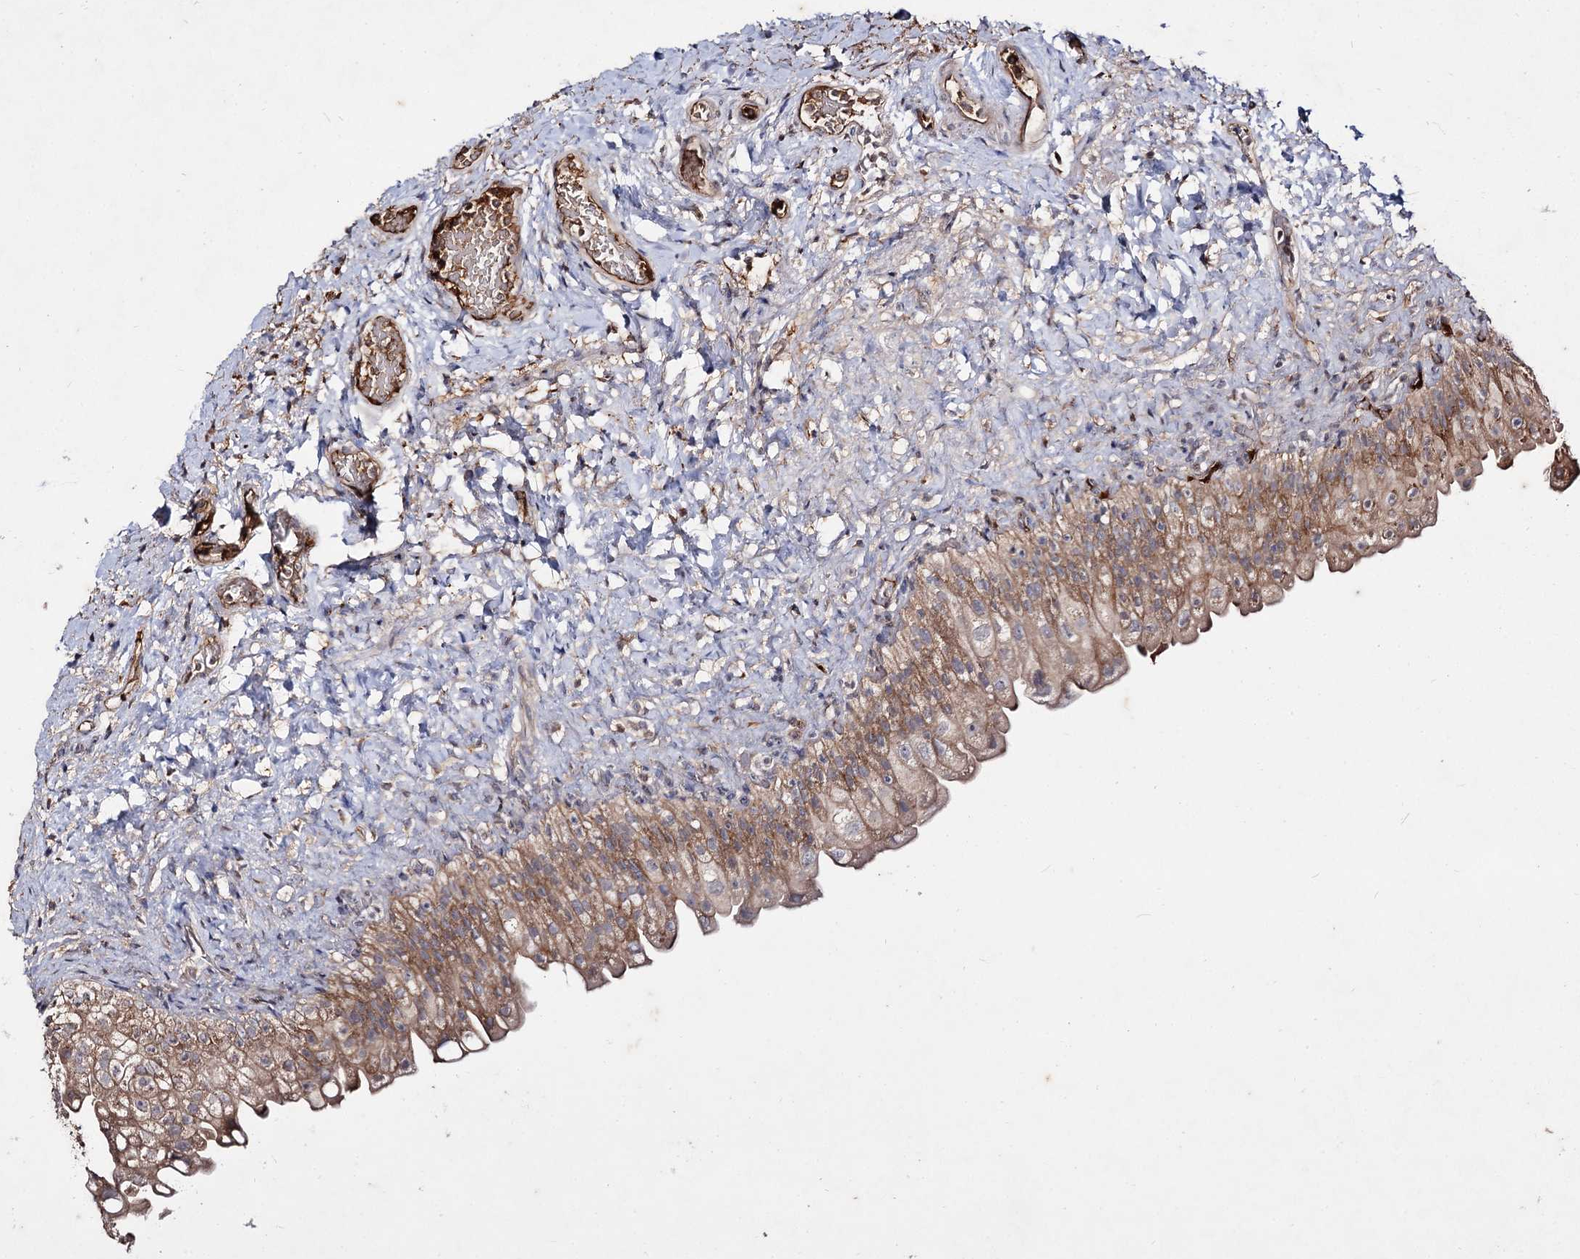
{"staining": {"intensity": "moderate", "quantity": ">75%", "location": "cytoplasmic/membranous"}, "tissue": "urinary bladder", "cell_type": "Urothelial cells", "image_type": "normal", "snomed": [{"axis": "morphology", "description": "Normal tissue, NOS"}, {"axis": "topography", "description": "Urinary bladder"}], "caption": "Immunohistochemistry (DAB) staining of benign urinary bladder displays moderate cytoplasmic/membranous protein positivity in approximately >75% of urothelial cells.", "gene": "ARFIP2", "patient": {"sex": "female", "age": 27}}